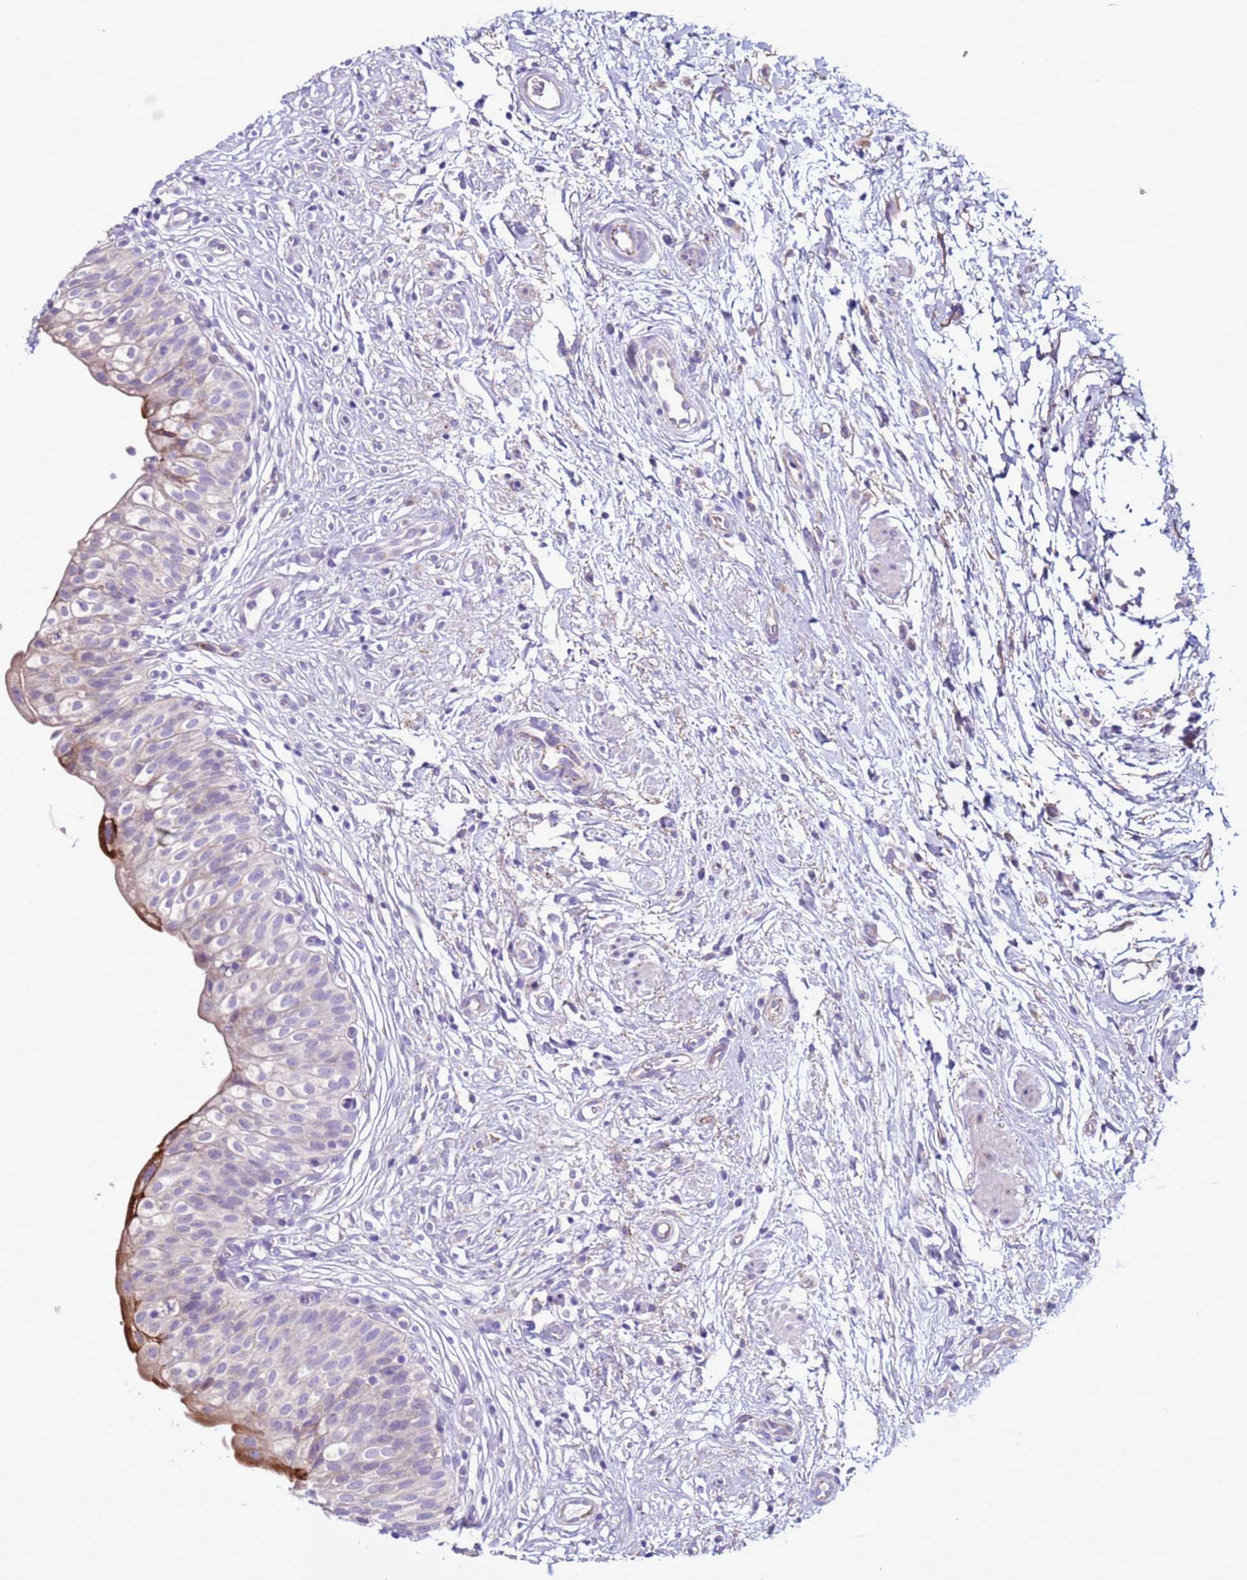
{"staining": {"intensity": "moderate", "quantity": "<25%", "location": "cytoplasmic/membranous"}, "tissue": "urinary bladder", "cell_type": "Urothelial cells", "image_type": "normal", "snomed": [{"axis": "morphology", "description": "Normal tissue, NOS"}, {"axis": "topography", "description": "Urinary bladder"}], "caption": "This is an image of immunohistochemistry staining of normal urinary bladder, which shows moderate positivity in the cytoplasmic/membranous of urothelial cells.", "gene": "ABHD17B", "patient": {"sex": "male", "age": 55}}